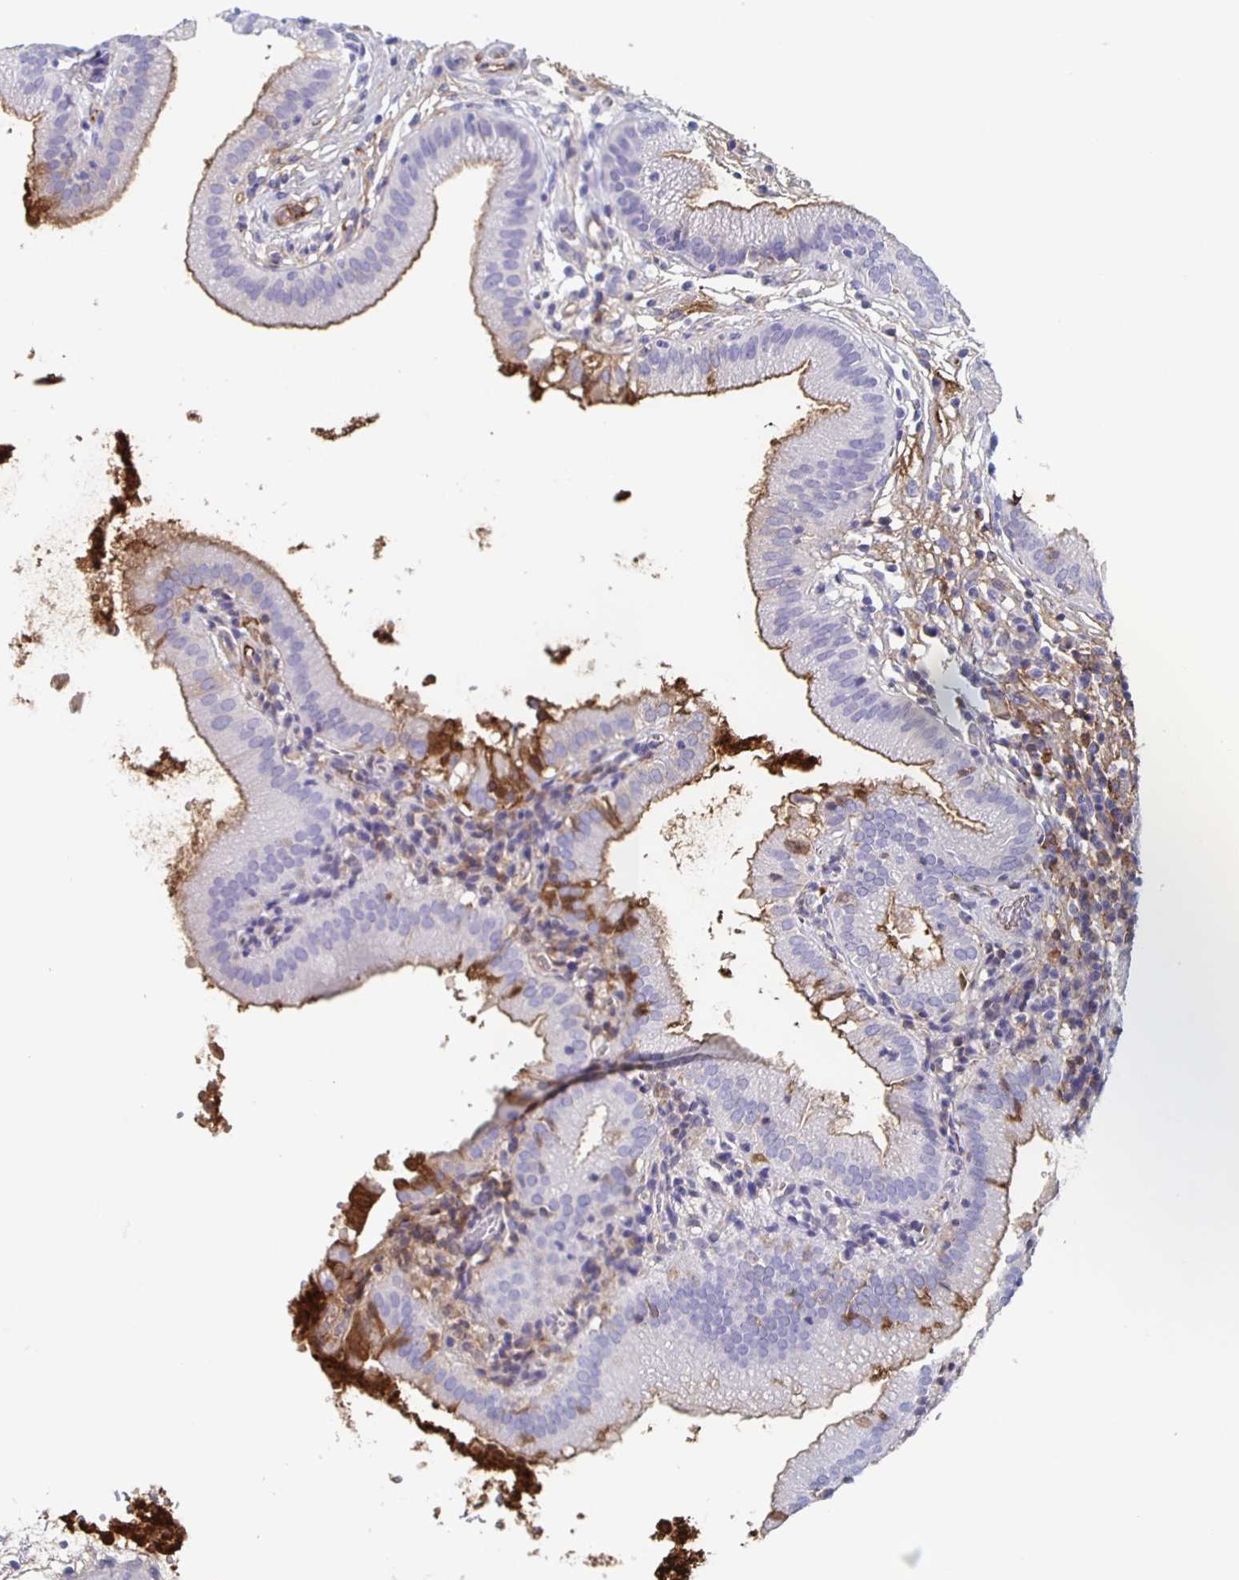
{"staining": {"intensity": "moderate", "quantity": "<25%", "location": "cytoplasmic/membranous"}, "tissue": "gallbladder", "cell_type": "Glandular cells", "image_type": "normal", "snomed": [{"axis": "morphology", "description": "Normal tissue, NOS"}, {"axis": "topography", "description": "Gallbladder"}], "caption": "DAB immunohistochemical staining of unremarkable human gallbladder demonstrates moderate cytoplasmic/membranous protein positivity in about <25% of glandular cells. (Stains: DAB in brown, nuclei in blue, Microscopy: brightfield microscopy at high magnification).", "gene": "FGA", "patient": {"sex": "female", "age": 65}}